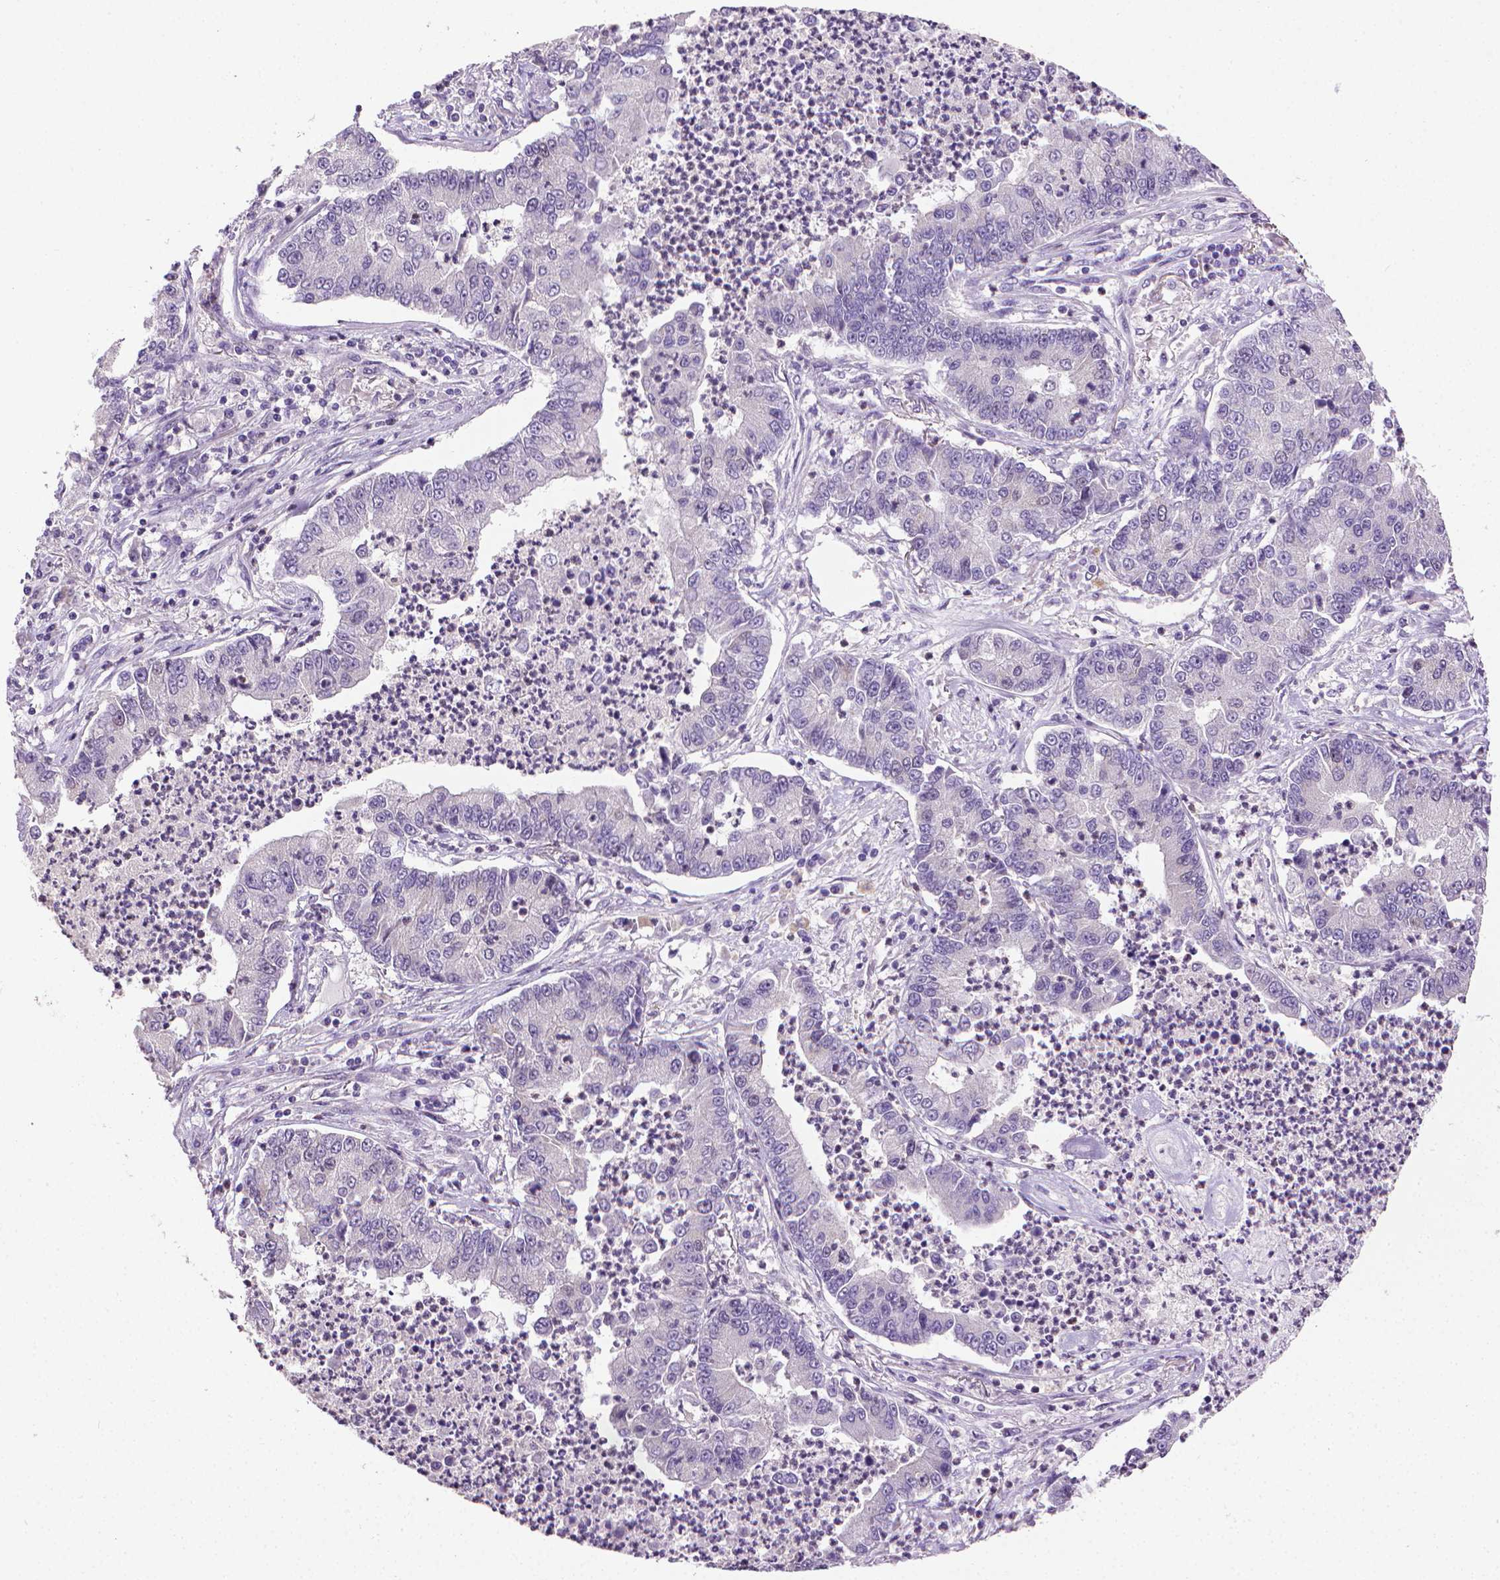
{"staining": {"intensity": "negative", "quantity": "none", "location": "none"}, "tissue": "lung cancer", "cell_type": "Tumor cells", "image_type": "cancer", "snomed": [{"axis": "morphology", "description": "Adenocarcinoma, NOS"}, {"axis": "topography", "description": "Lung"}], "caption": "High power microscopy image of an IHC photomicrograph of lung adenocarcinoma, revealing no significant expression in tumor cells.", "gene": "CDKN2D", "patient": {"sex": "female", "age": 57}}